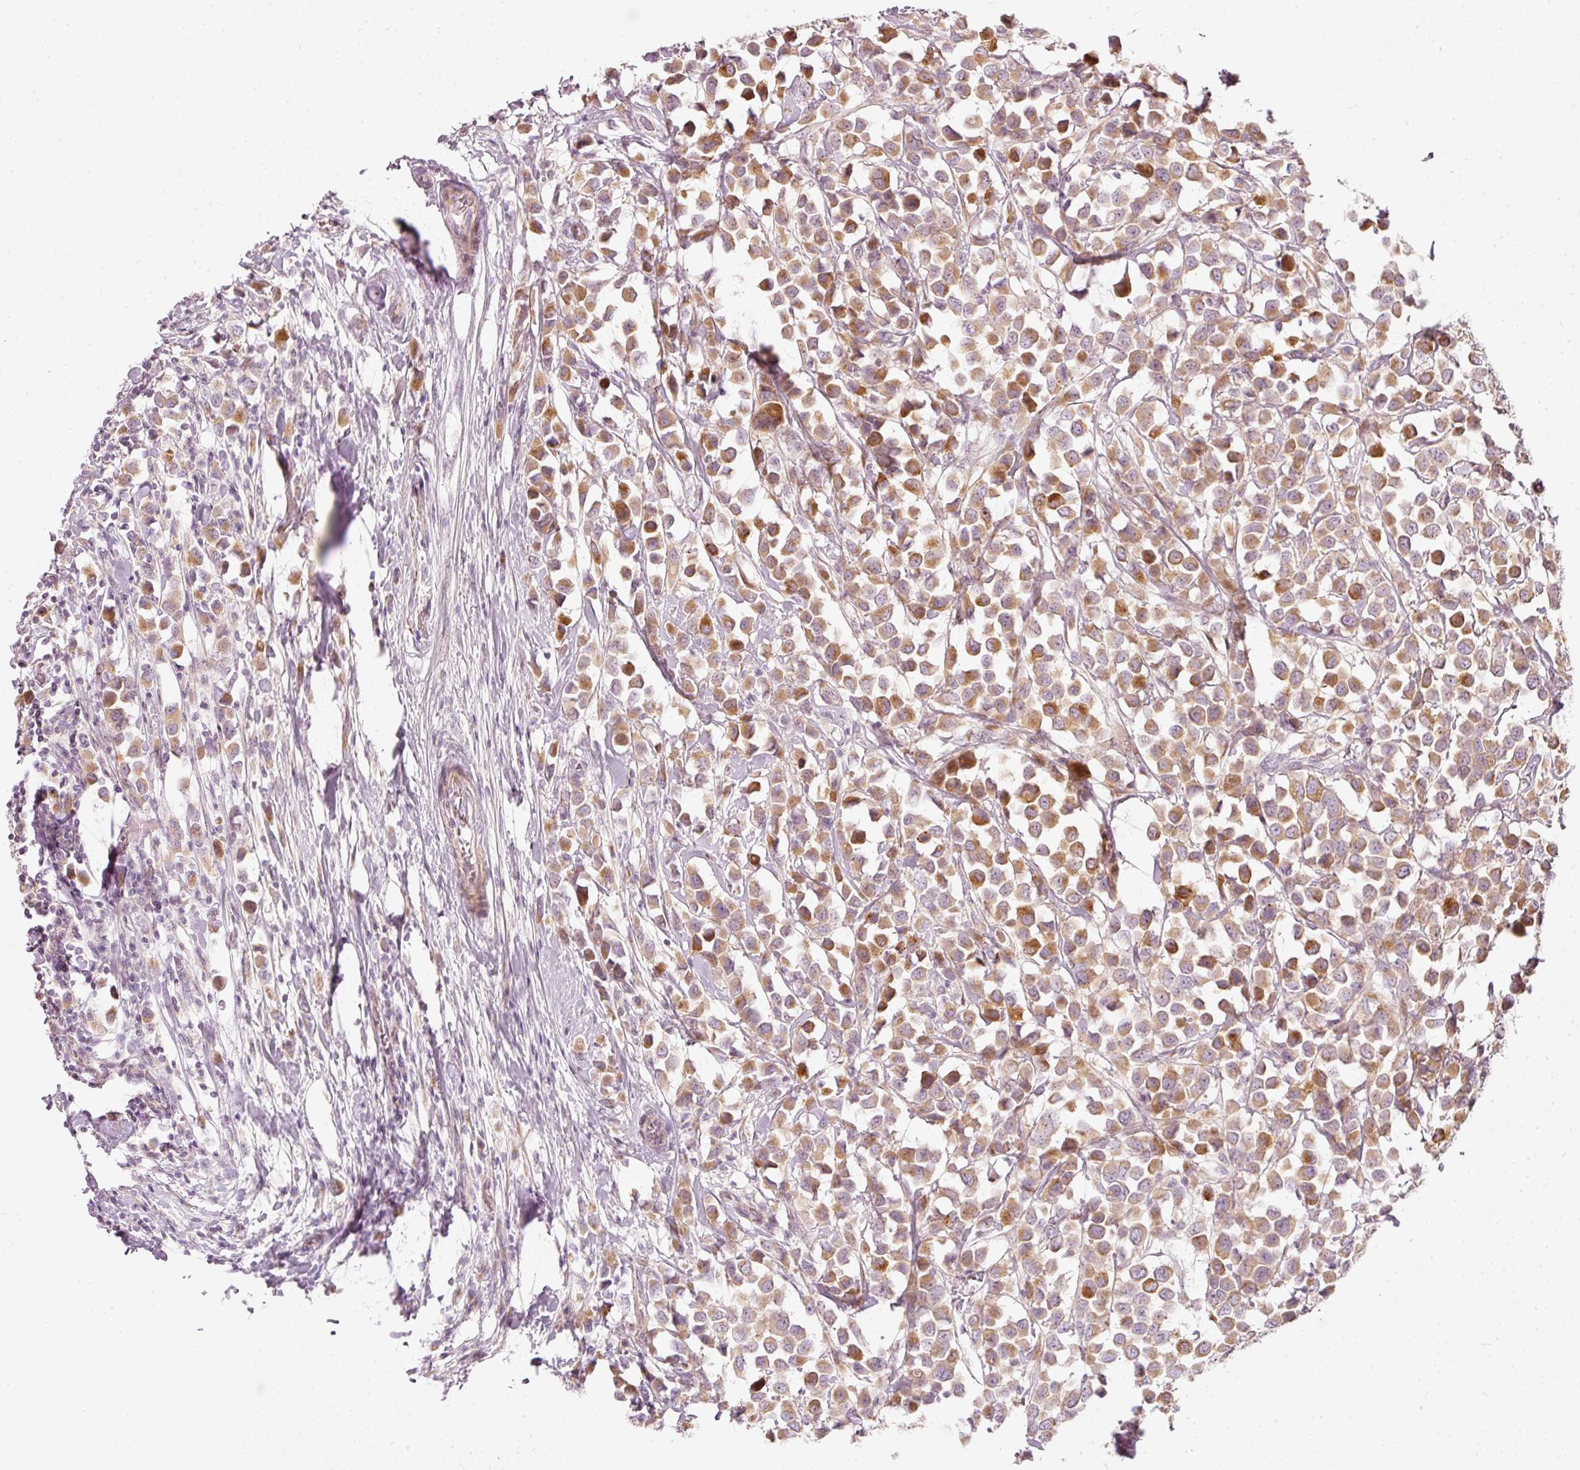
{"staining": {"intensity": "moderate", "quantity": ">75%", "location": "cytoplasmic/membranous"}, "tissue": "breast cancer", "cell_type": "Tumor cells", "image_type": "cancer", "snomed": [{"axis": "morphology", "description": "Duct carcinoma"}, {"axis": "topography", "description": "Breast"}], "caption": "Protein expression analysis of breast cancer (intraductal carcinoma) displays moderate cytoplasmic/membranous staining in about >75% of tumor cells. (IHC, brightfield microscopy, high magnification).", "gene": "SLC20A1", "patient": {"sex": "female", "age": 61}}